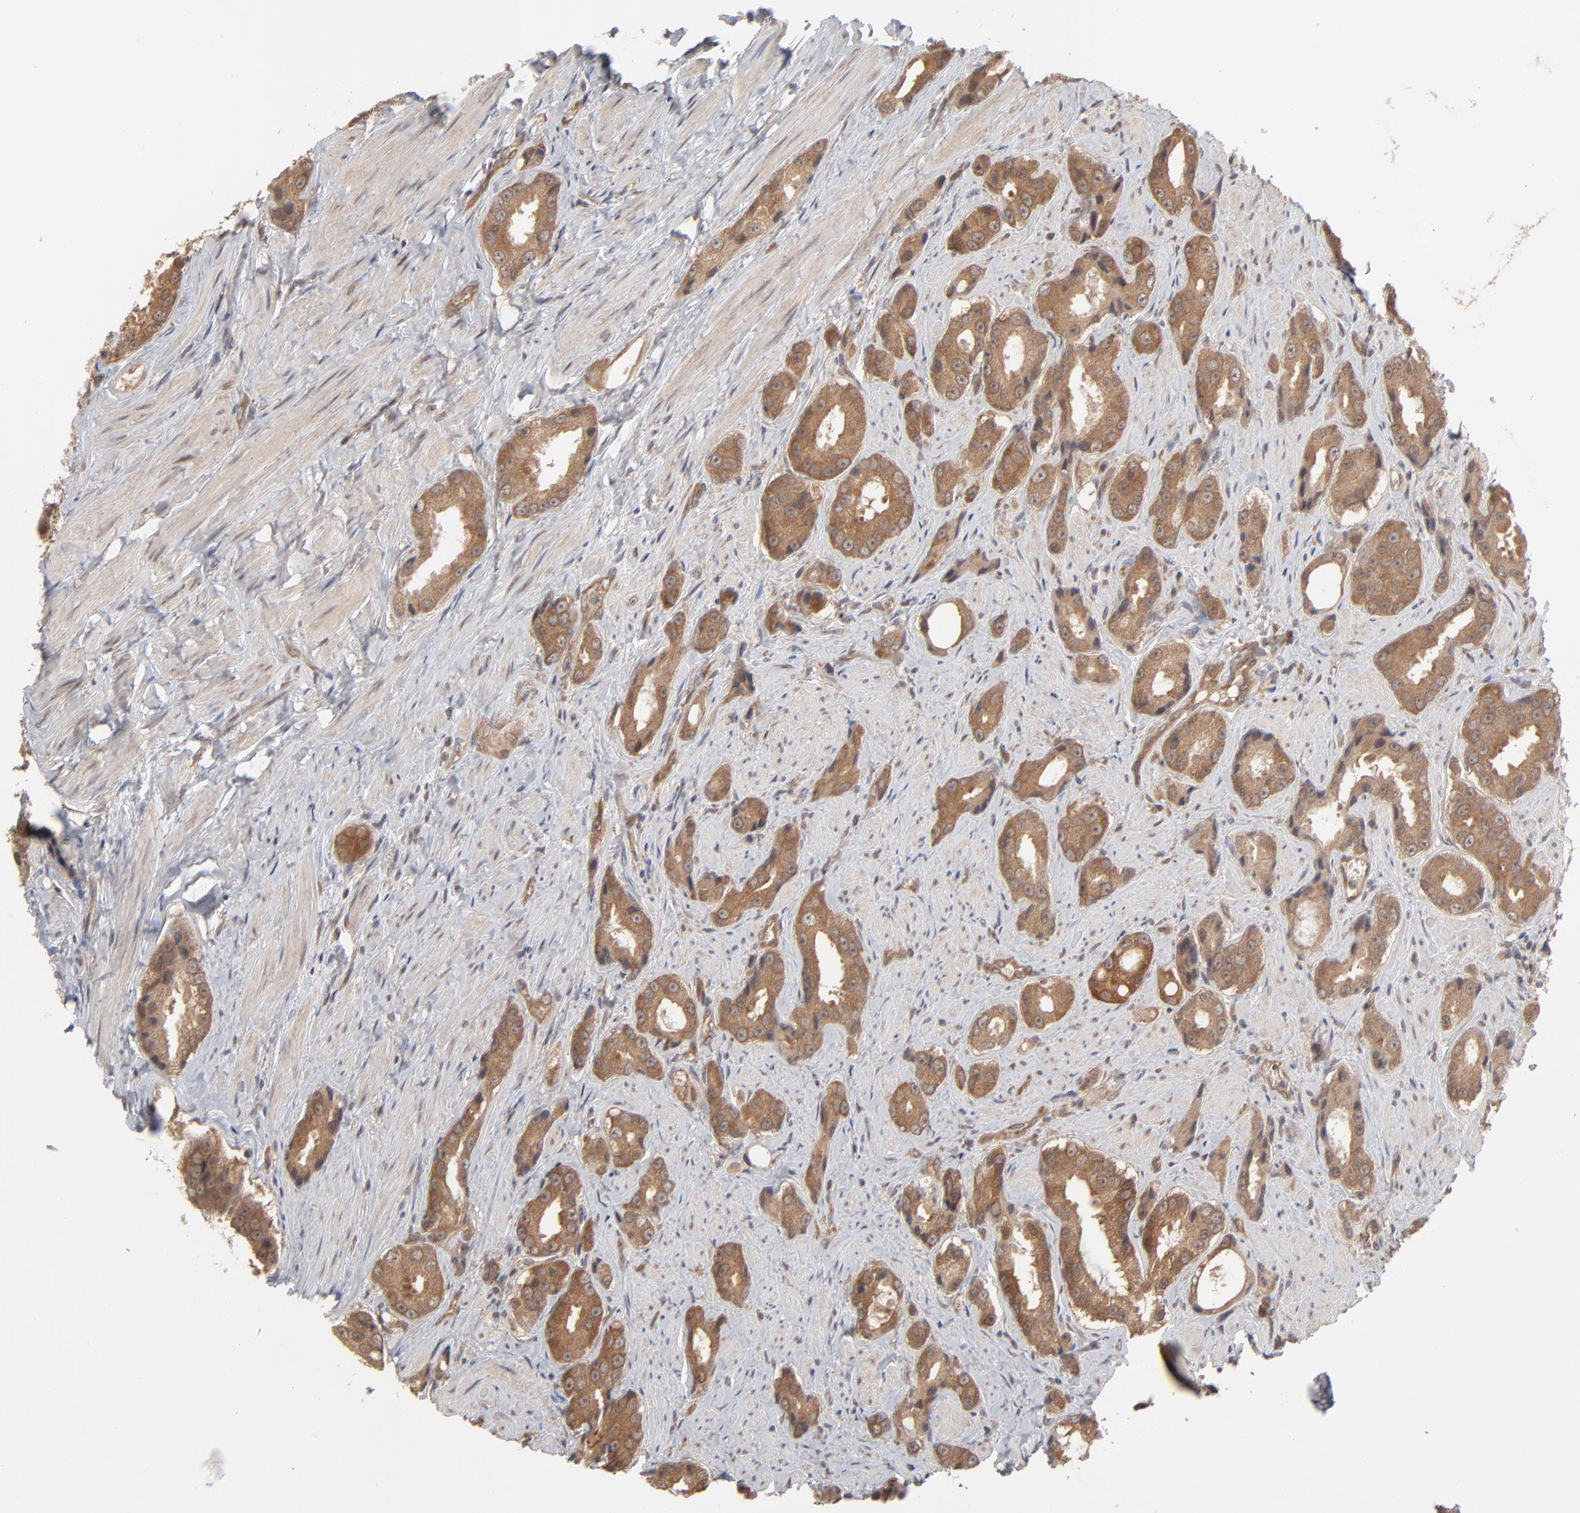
{"staining": {"intensity": "moderate", "quantity": ">75%", "location": "cytoplasmic/membranous"}, "tissue": "prostate cancer", "cell_type": "Tumor cells", "image_type": "cancer", "snomed": [{"axis": "morphology", "description": "Adenocarcinoma, Medium grade"}, {"axis": "topography", "description": "Prostate"}], "caption": "An IHC image of neoplastic tissue is shown. Protein staining in brown shows moderate cytoplasmic/membranous positivity in prostate cancer within tumor cells. The protein of interest is shown in brown color, while the nuclei are stained blue.", "gene": "SCFD1", "patient": {"sex": "male", "age": 60}}